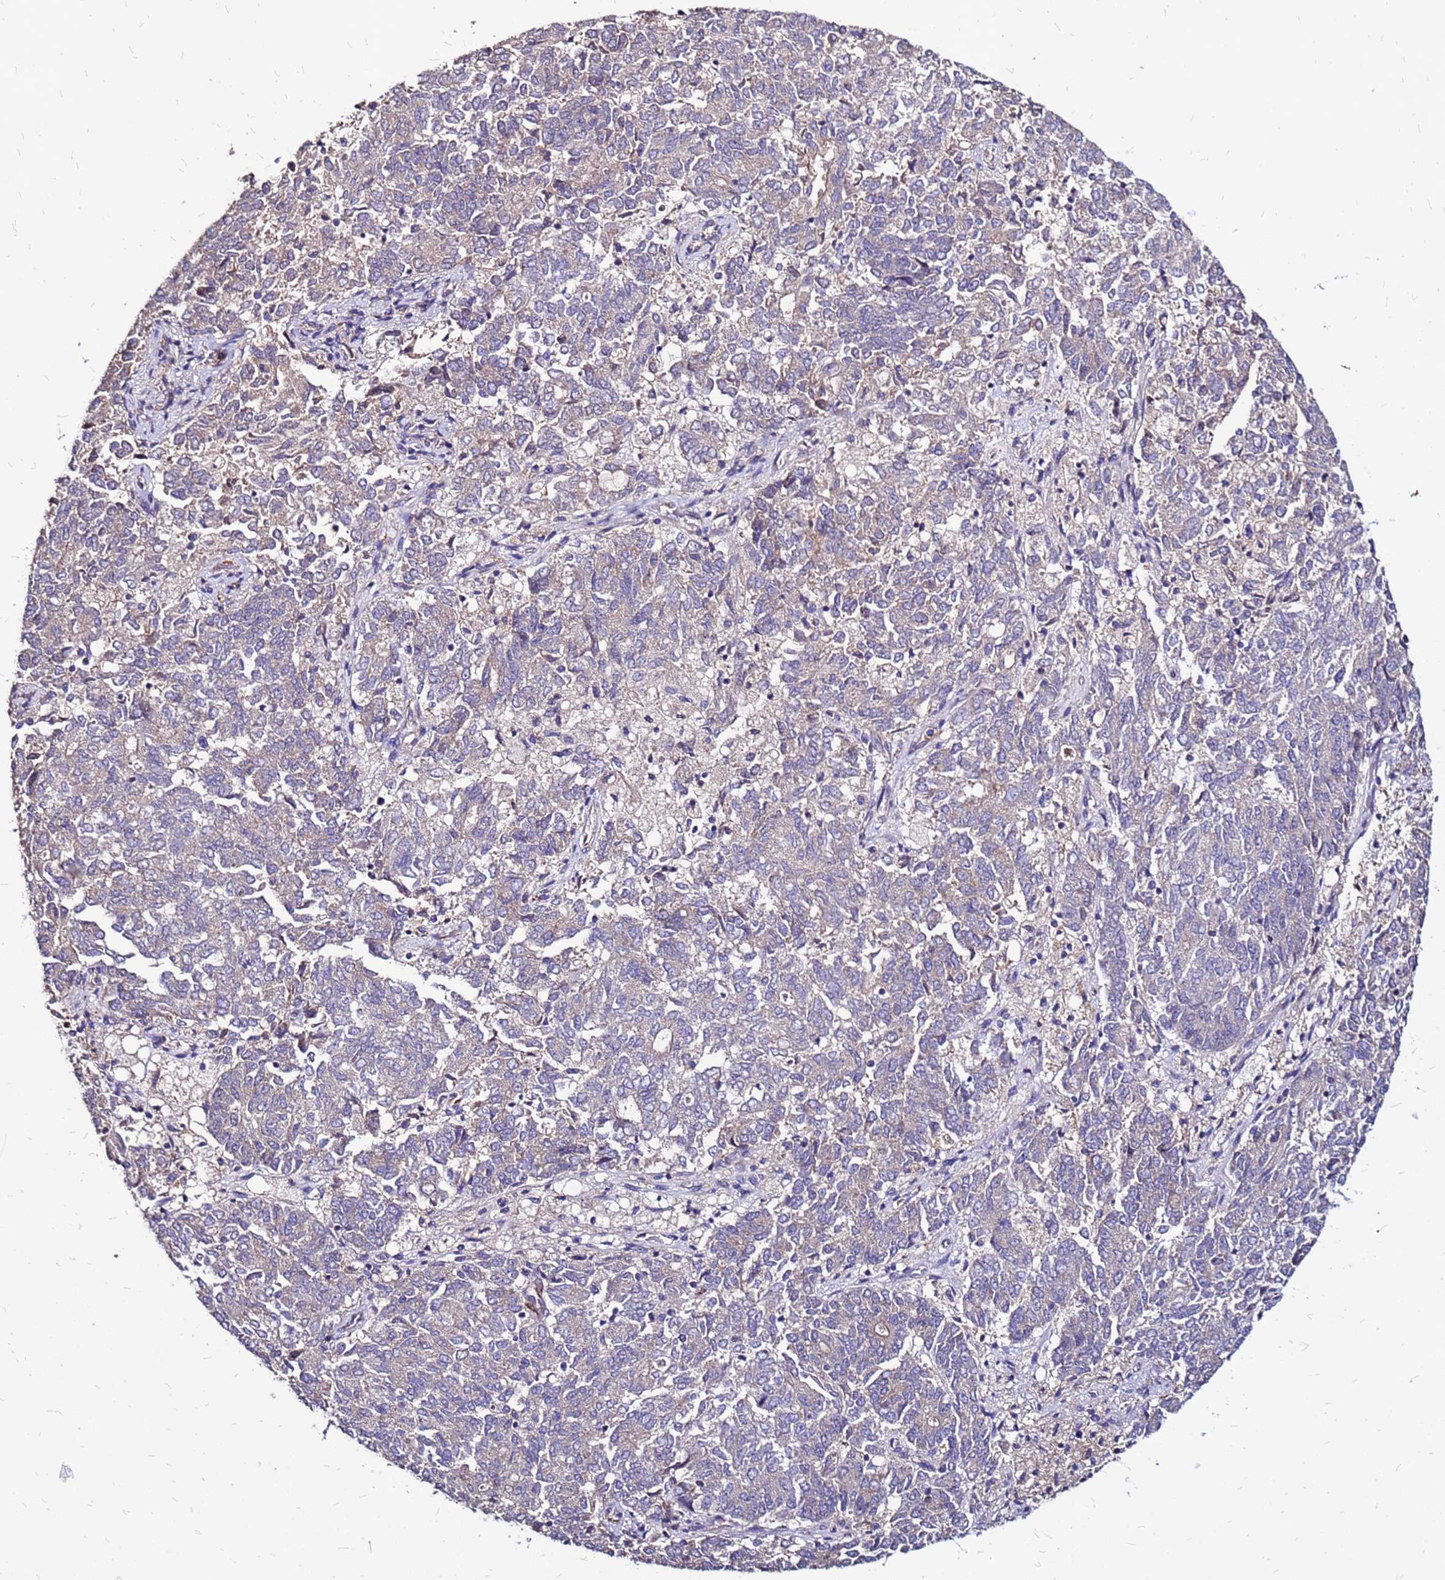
{"staining": {"intensity": "negative", "quantity": "none", "location": "none"}, "tissue": "endometrial cancer", "cell_type": "Tumor cells", "image_type": "cancer", "snomed": [{"axis": "morphology", "description": "Adenocarcinoma, NOS"}, {"axis": "topography", "description": "Endometrium"}], "caption": "Immunohistochemistry of human endometrial cancer displays no positivity in tumor cells. (Brightfield microscopy of DAB (3,3'-diaminobenzidine) immunohistochemistry (IHC) at high magnification).", "gene": "ARHGEF5", "patient": {"sex": "female", "age": 80}}